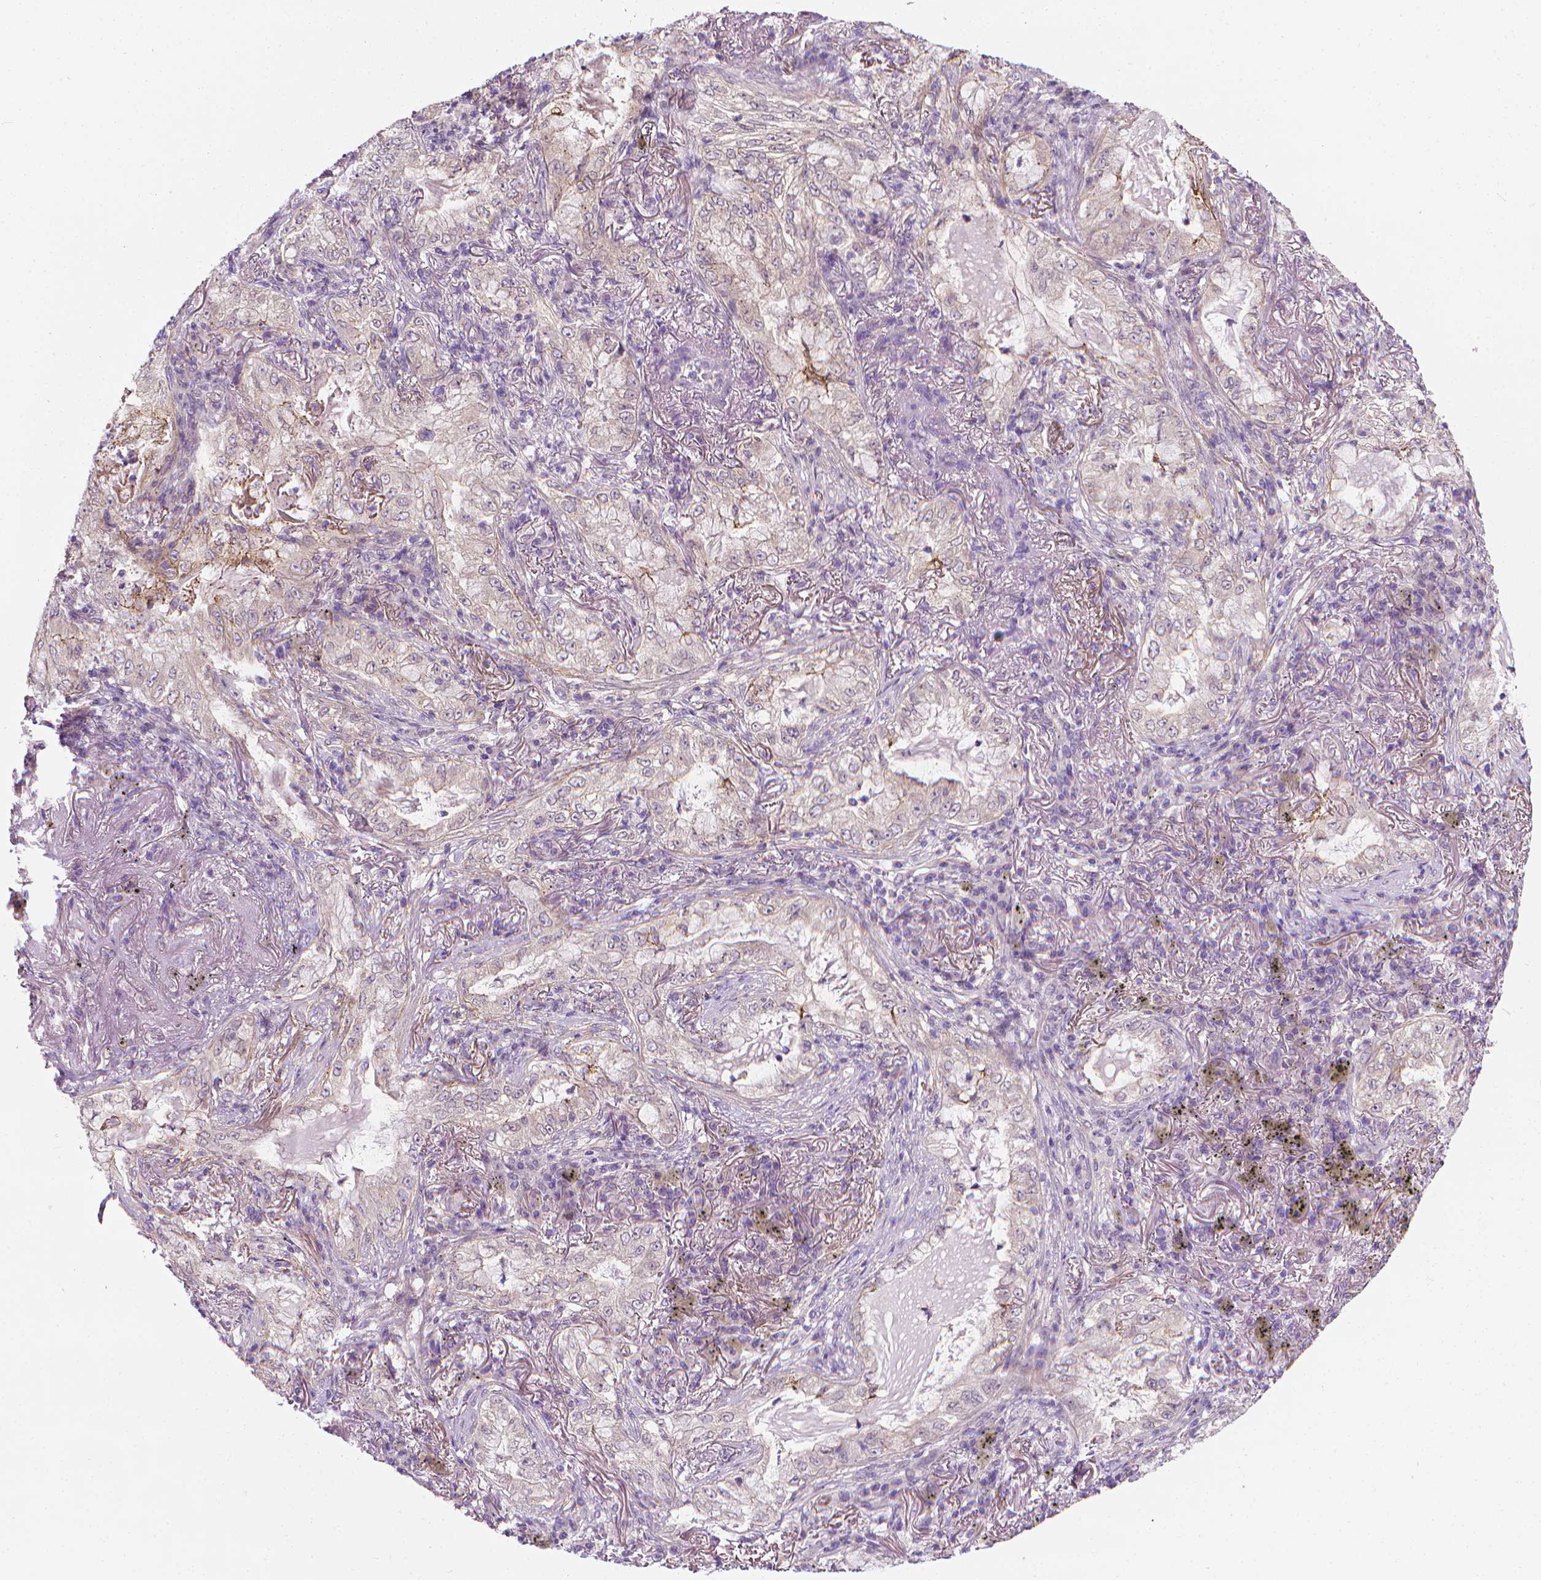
{"staining": {"intensity": "negative", "quantity": "none", "location": "none"}, "tissue": "lung cancer", "cell_type": "Tumor cells", "image_type": "cancer", "snomed": [{"axis": "morphology", "description": "Adenocarcinoma, NOS"}, {"axis": "topography", "description": "Lung"}], "caption": "High magnification brightfield microscopy of lung adenocarcinoma stained with DAB (3,3'-diaminobenzidine) (brown) and counterstained with hematoxylin (blue): tumor cells show no significant staining.", "gene": "MCOLN3", "patient": {"sex": "female", "age": 73}}